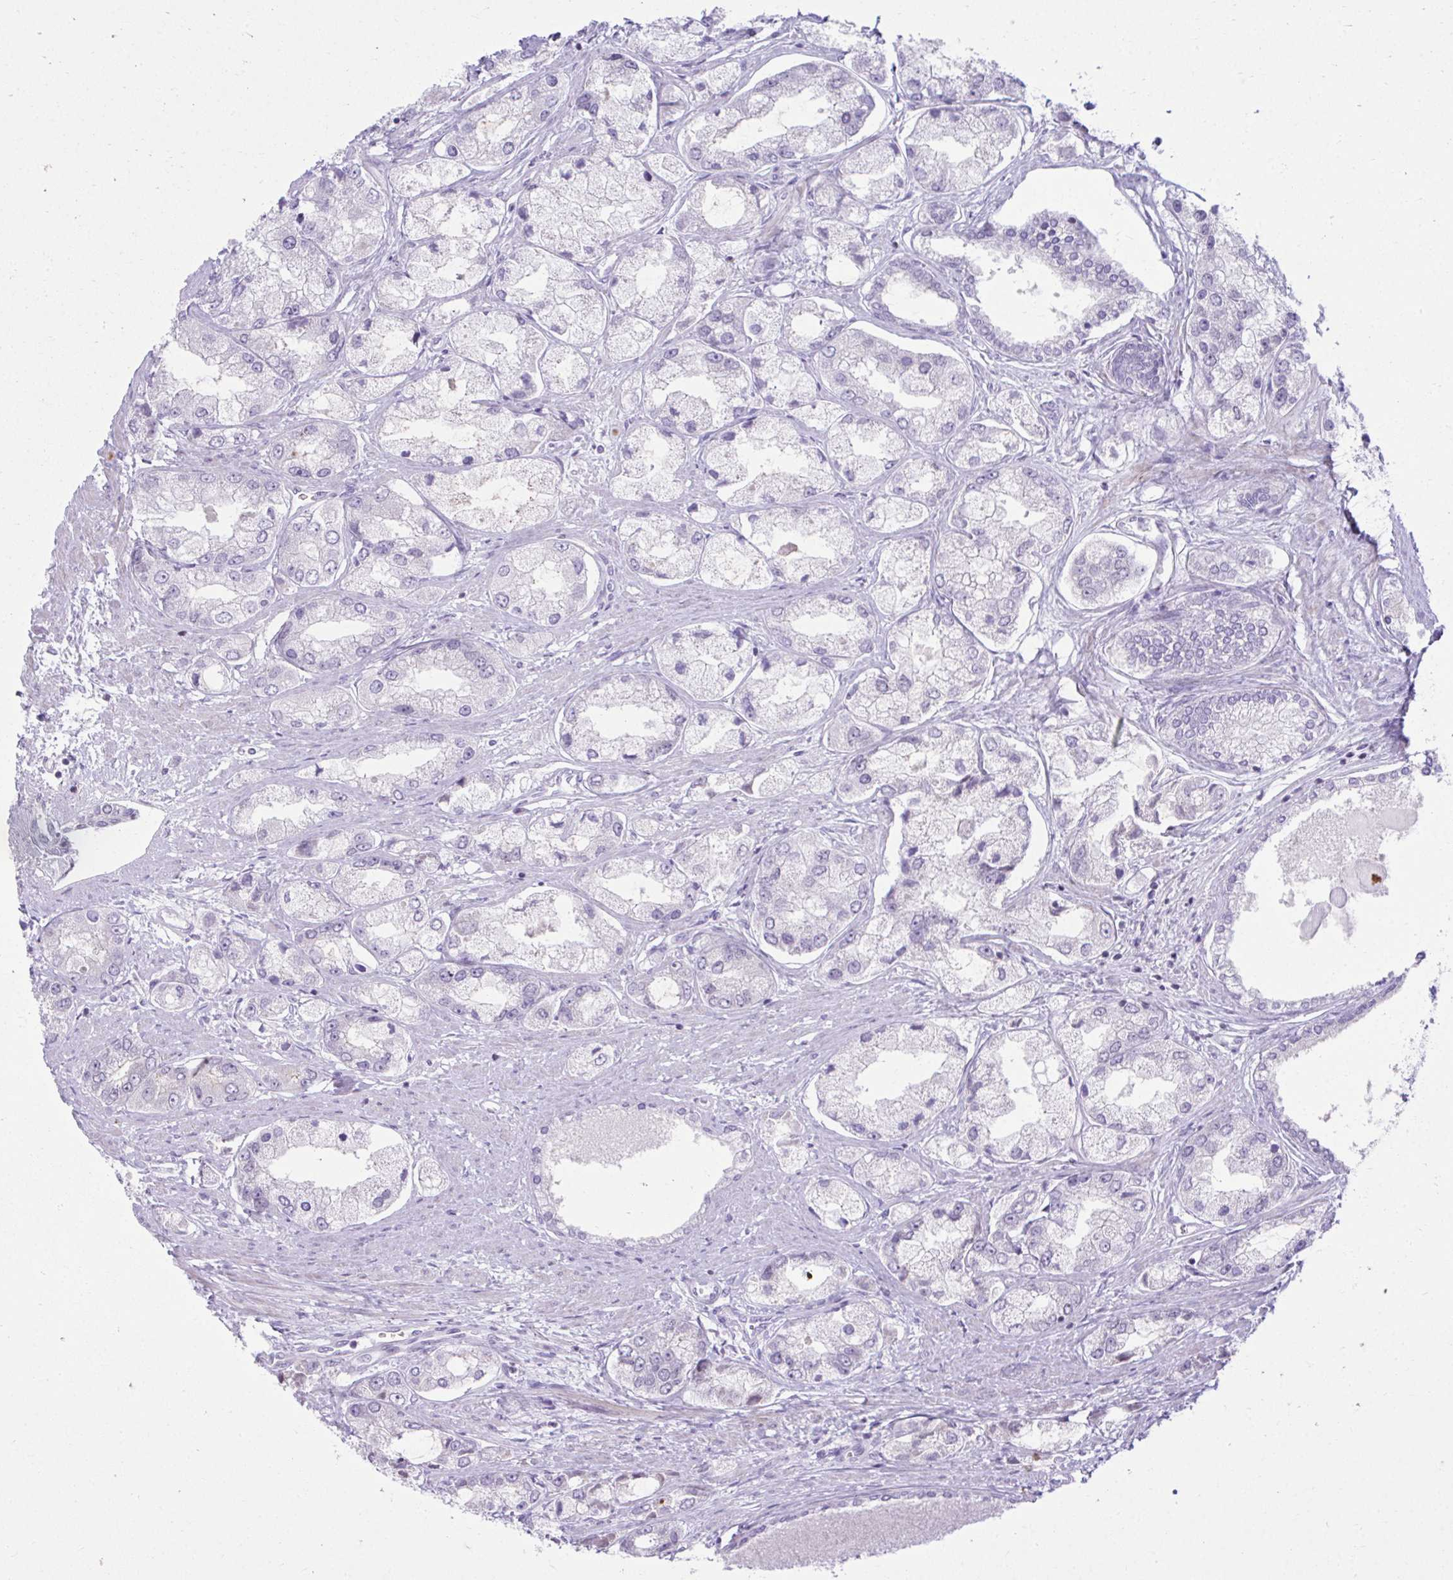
{"staining": {"intensity": "negative", "quantity": "none", "location": "none"}, "tissue": "prostate cancer", "cell_type": "Tumor cells", "image_type": "cancer", "snomed": [{"axis": "morphology", "description": "Adenocarcinoma, Low grade"}, {"axis": "topography", "description": "Prostate"}], "caption": "DAB (3,3'-diaminobenzidine) immunohistochemical staining of prostate low-grade adenocarcinoma demonstrates no significant staining in tumor cells.", "gene": "OR7A5", "patient": {"sex": "male", "age": 69}}